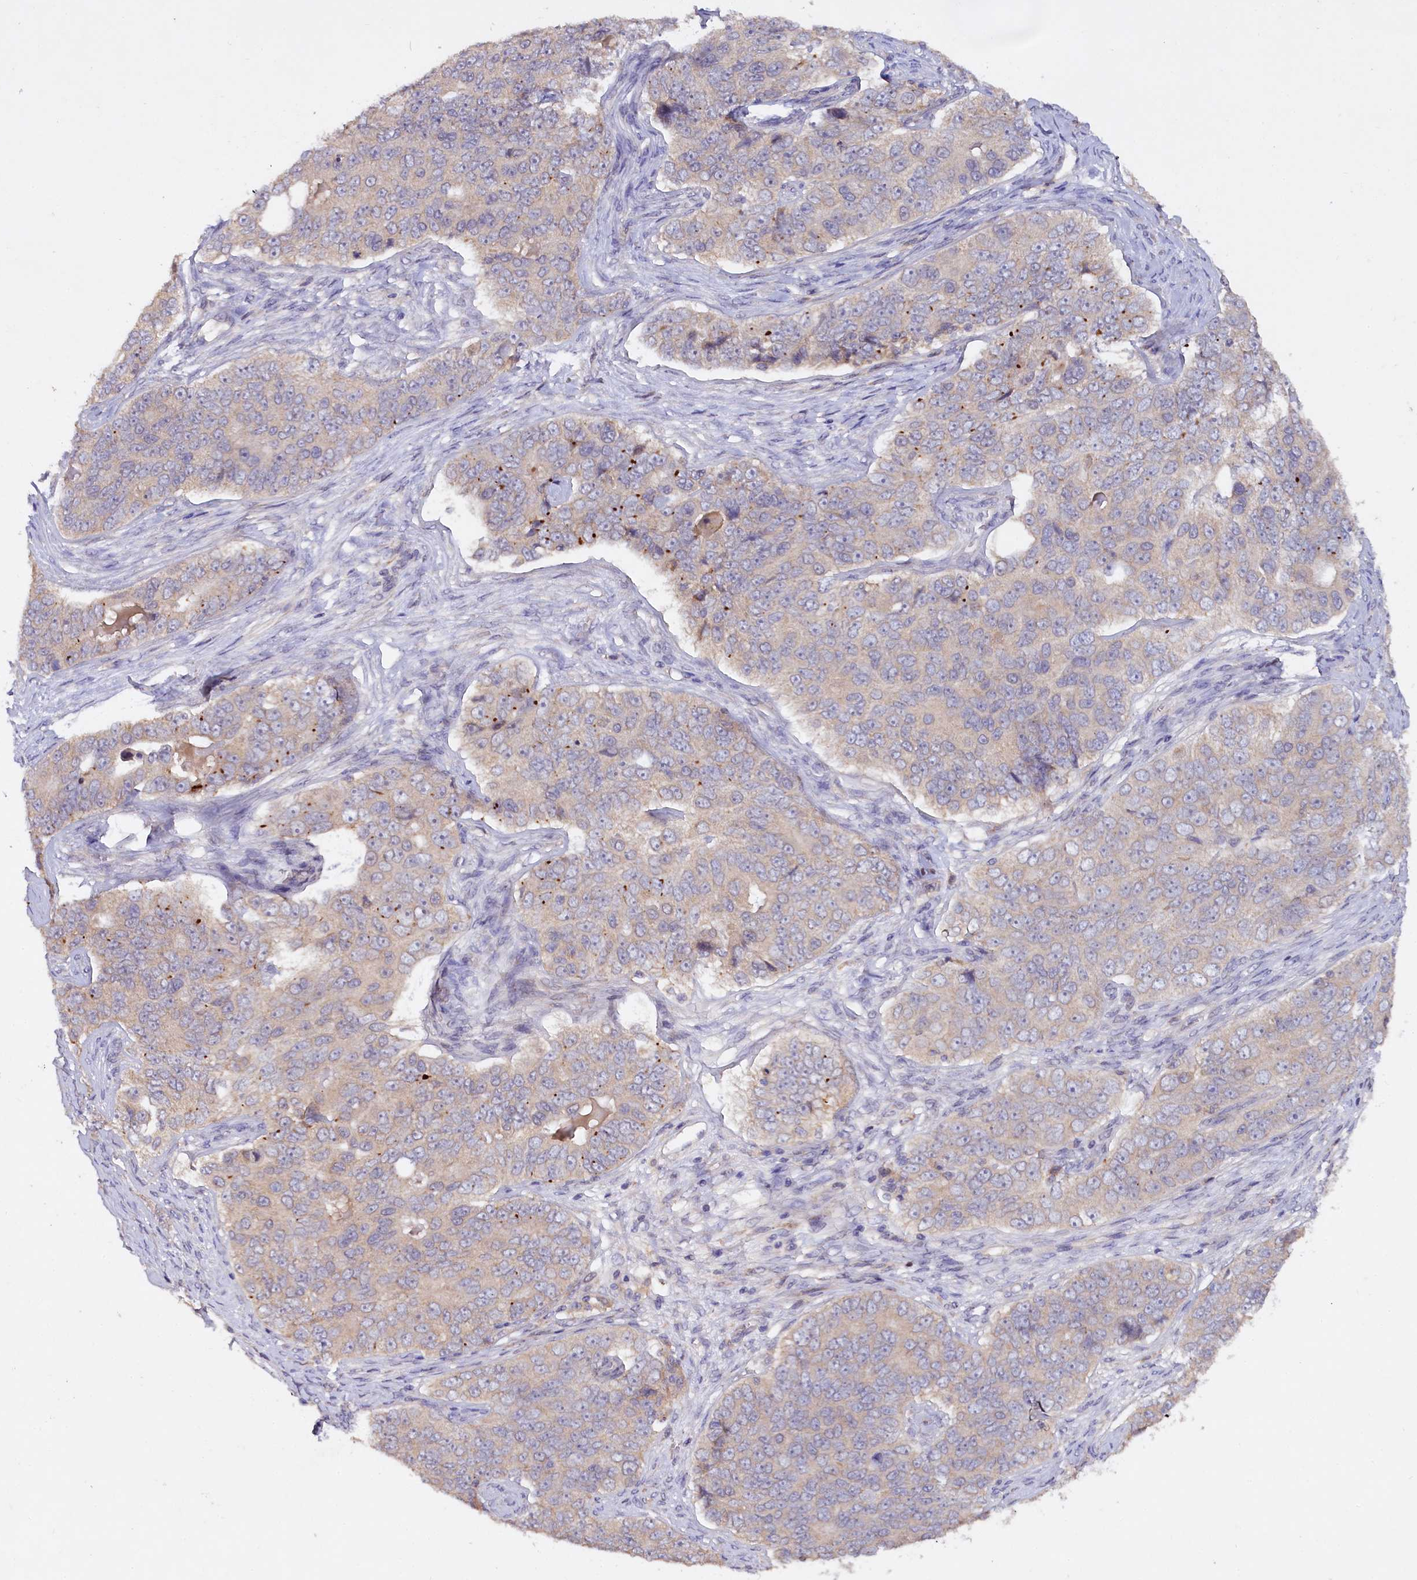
{"staining": {"intensity": "weak", "quantity": "<25%", "location": "cytoplasmic/membranous"}, "tissue": "ovarian cancer", "cell_type": "Tumor cells", "image_type": "cancer", "snomed": [{"axis": "morphology", "description": "Carcinoma, endometroid"}, {"axis": "topography", "description": "Ovary"}], "caption": "Immunohistochemistry (IHC) of endometroid carcinoma (ovarian) shows no staining in tumor cells.", "gene": "ETFBKMT", "patient": {"sex": "female", "age": 51}}